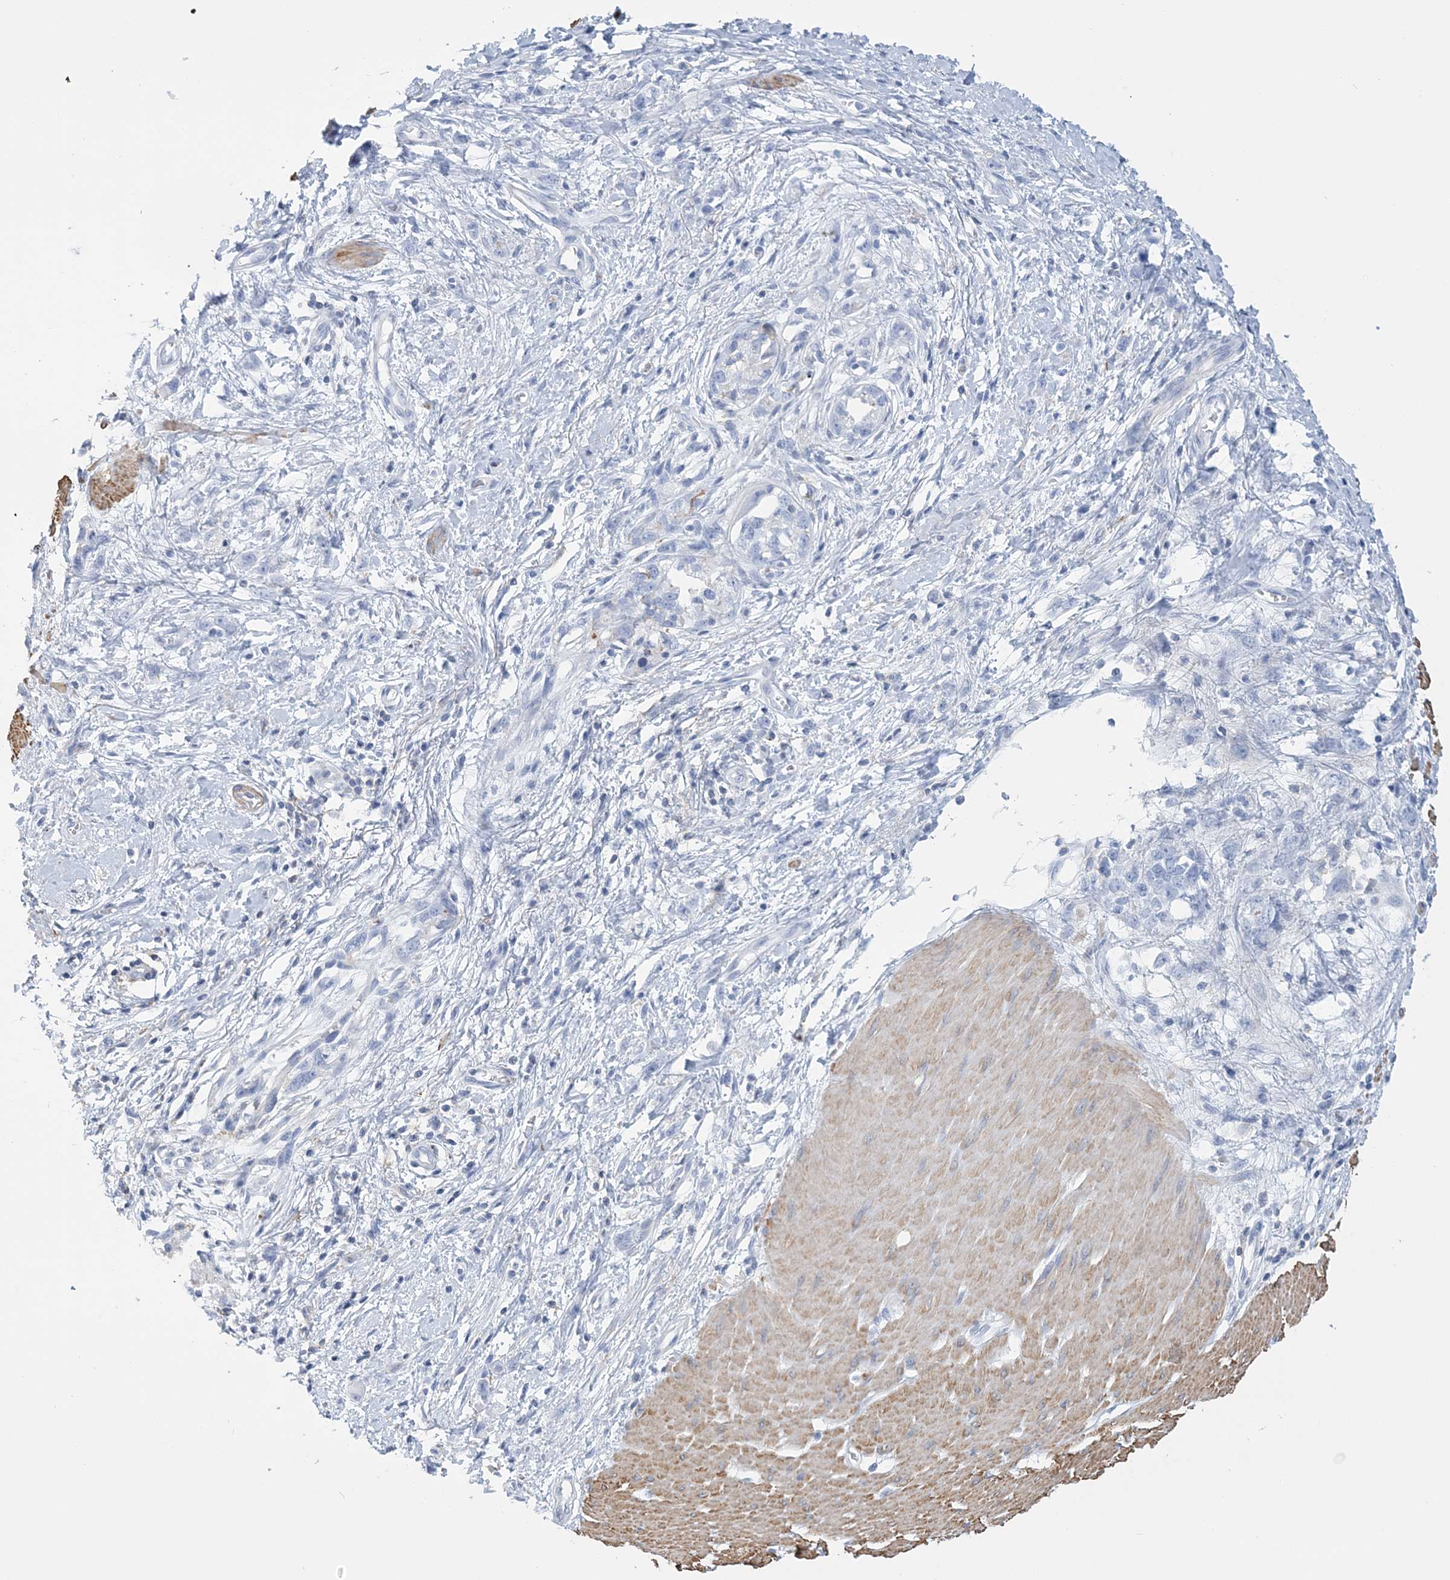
{"staining": {"intensity": "negative", "quantity": "none", "location": "none"}, "tissue": "stomach cancer", "cell_type": "Tumor cells", "image_type": "cancer", "snomed": [{"axis": "morphology", "description": "Adenocarcinoma, NOS"}, {"axis": "topography", "description": "Stomach"}], "caption": "IHC of human stomach adenocarcinoma demonstrates no staining in tumor cells.", "gene": "C11orf21", "patient": {"sex": "female", "age": 76}}